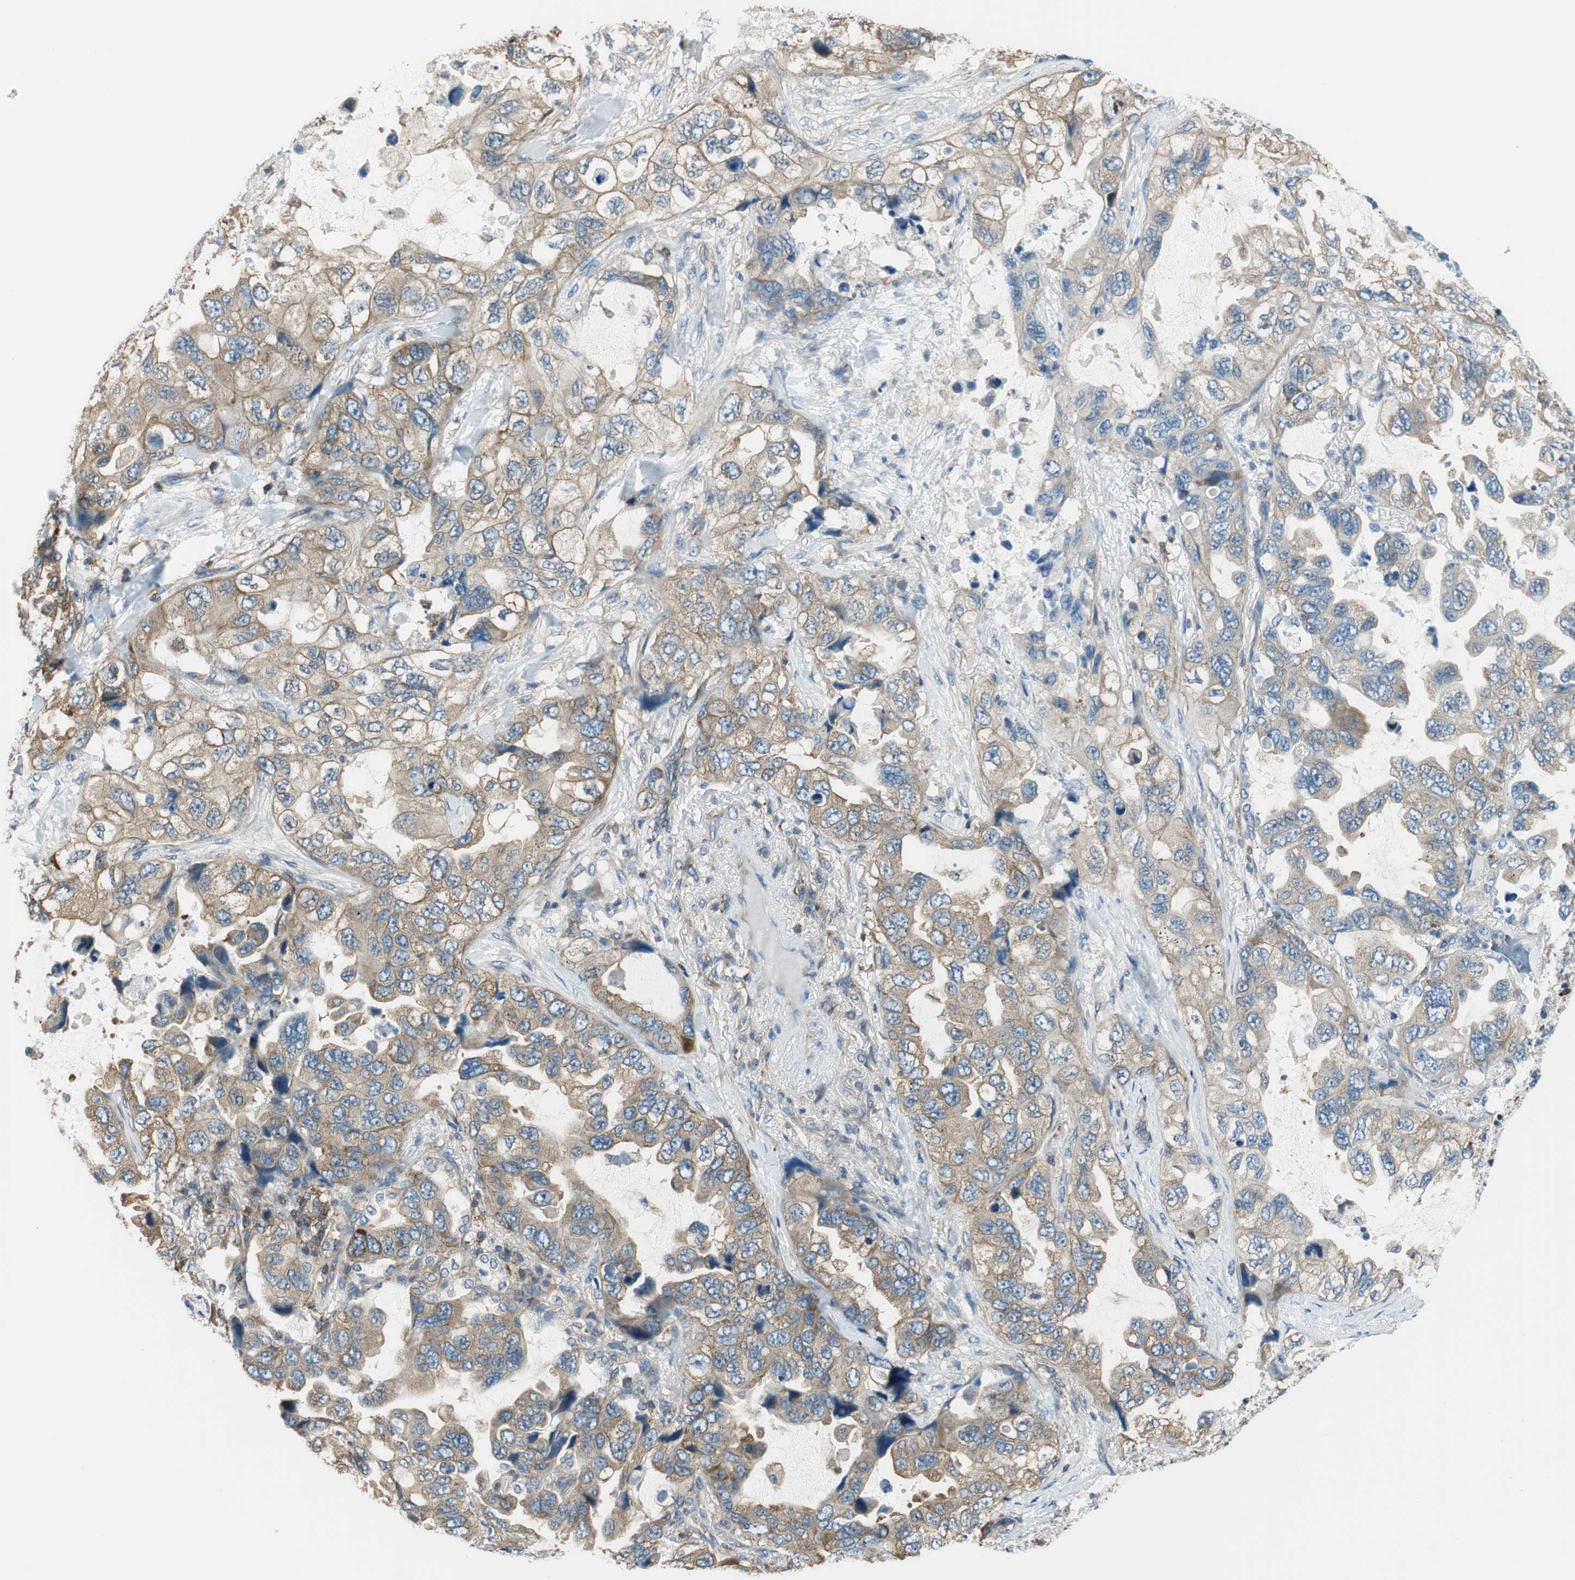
{"staining": {"intensity": "moderate", "quantity": ">75%", "location": "cytoplasmic/membranous"}, "tissue": "lung cancer", "cell_type": "Tumor cells", "image_type": "cancer", "snomed": [{"axis": "morphology", "description": "Squamous cell carcinoma, NOS"}, {"axis": "topography", "description": "Lung"}], "caption": "Tumor cells reveal moderate cytoplasmic/membranous positivity in about >75% of cells in lung cancer (squamous cell carcinoma).", "gene": "PI4K2B", "patient": {"sex": "female", "age": 73}}